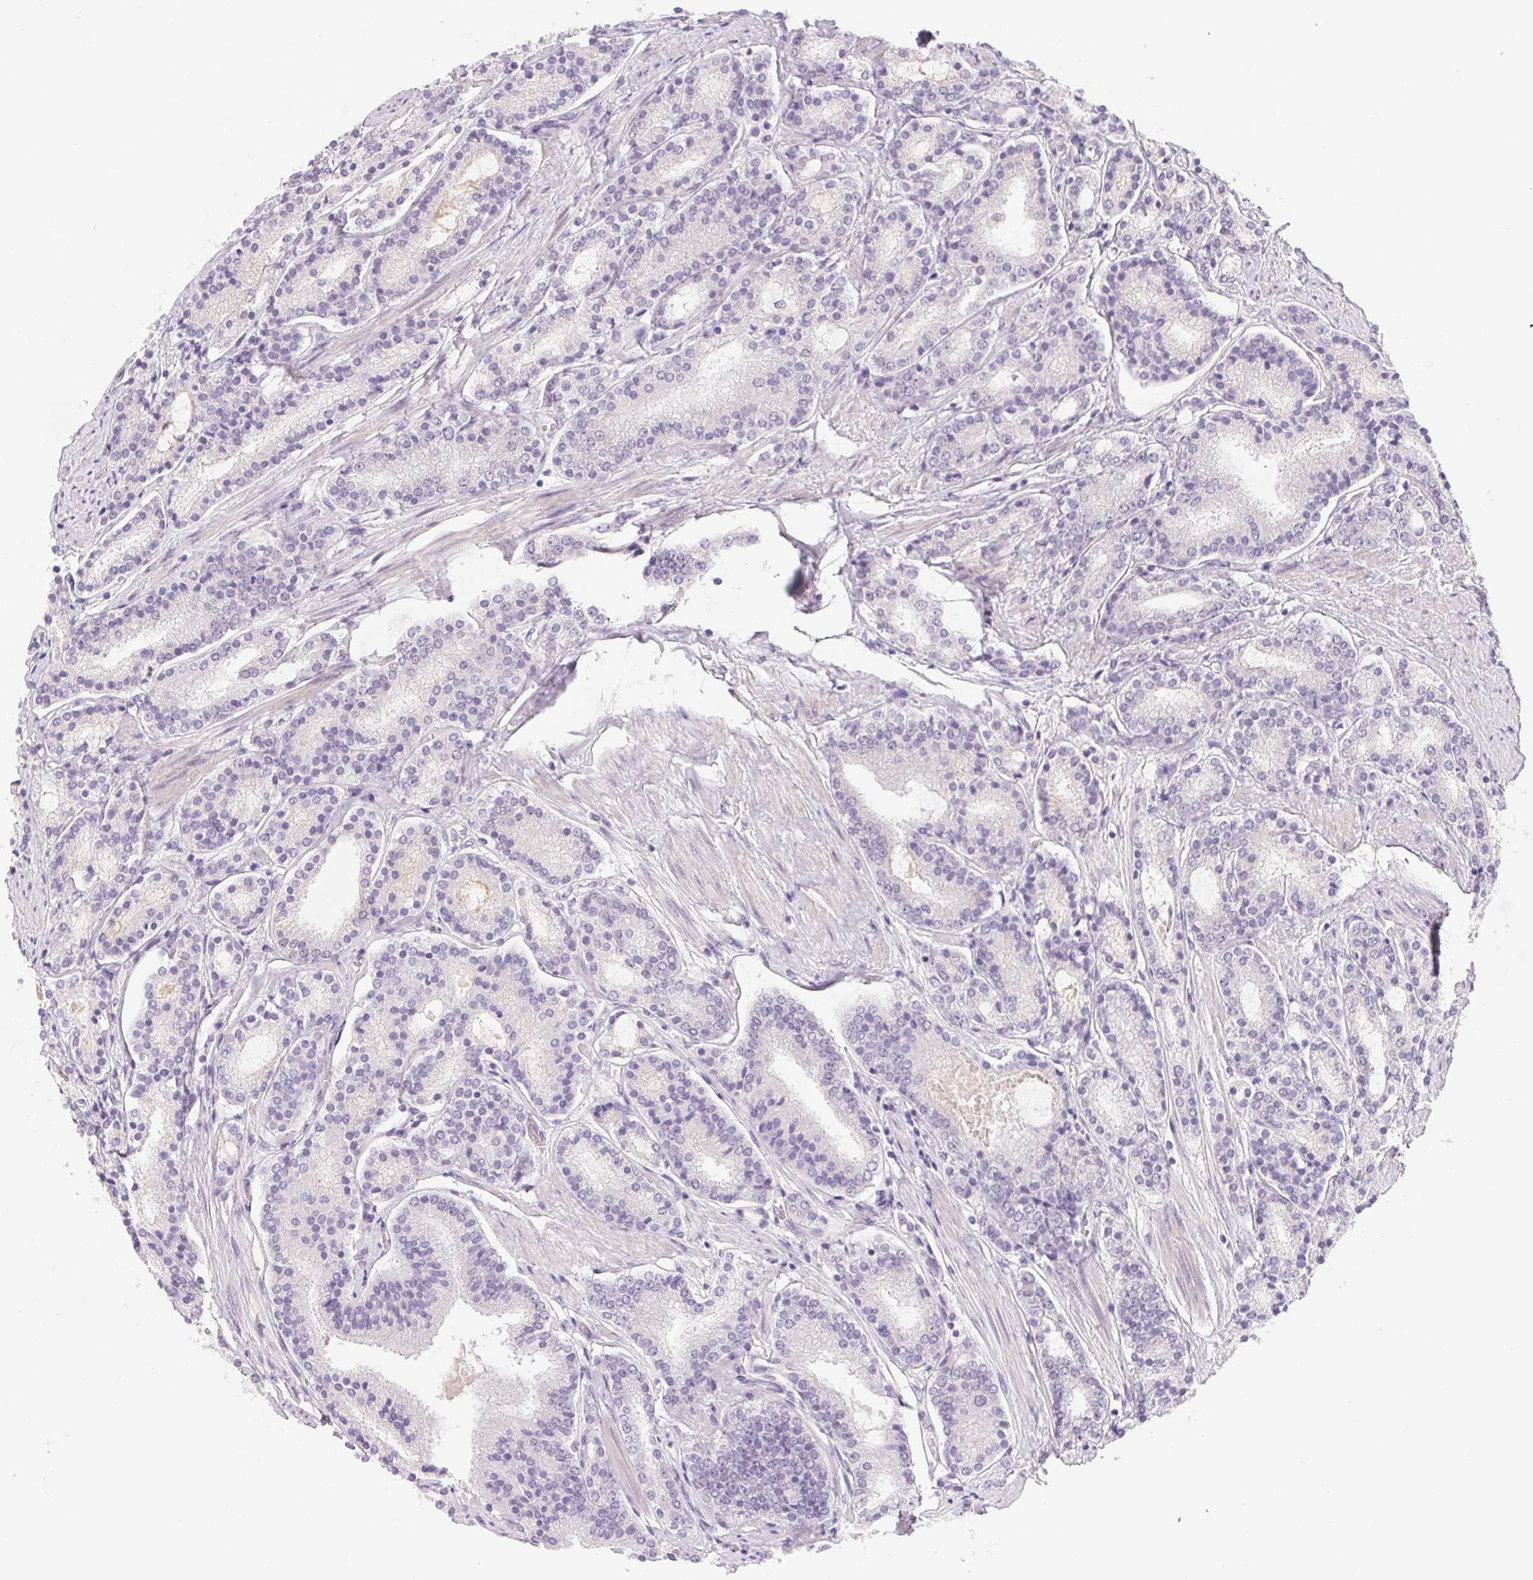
{"staining": {"intensity": "negative", "quantity": "none", "location": "none"}, "tissue": "prostate cancer", "cell_type": "Tumor cells", "image_type": "cancer", "snomed": [{"axis": "morphology", "description": "Adenocarcinoma, High grade"}, {"axis": "topography", "description": "Prostate"}], "caption": "Micrograph shows no protein expression in tumor cells of prostate adenocarcinoma (high-grade) tissue.", "gene": "CTNND2", "patient": {"sex": "male", "age": 63}}